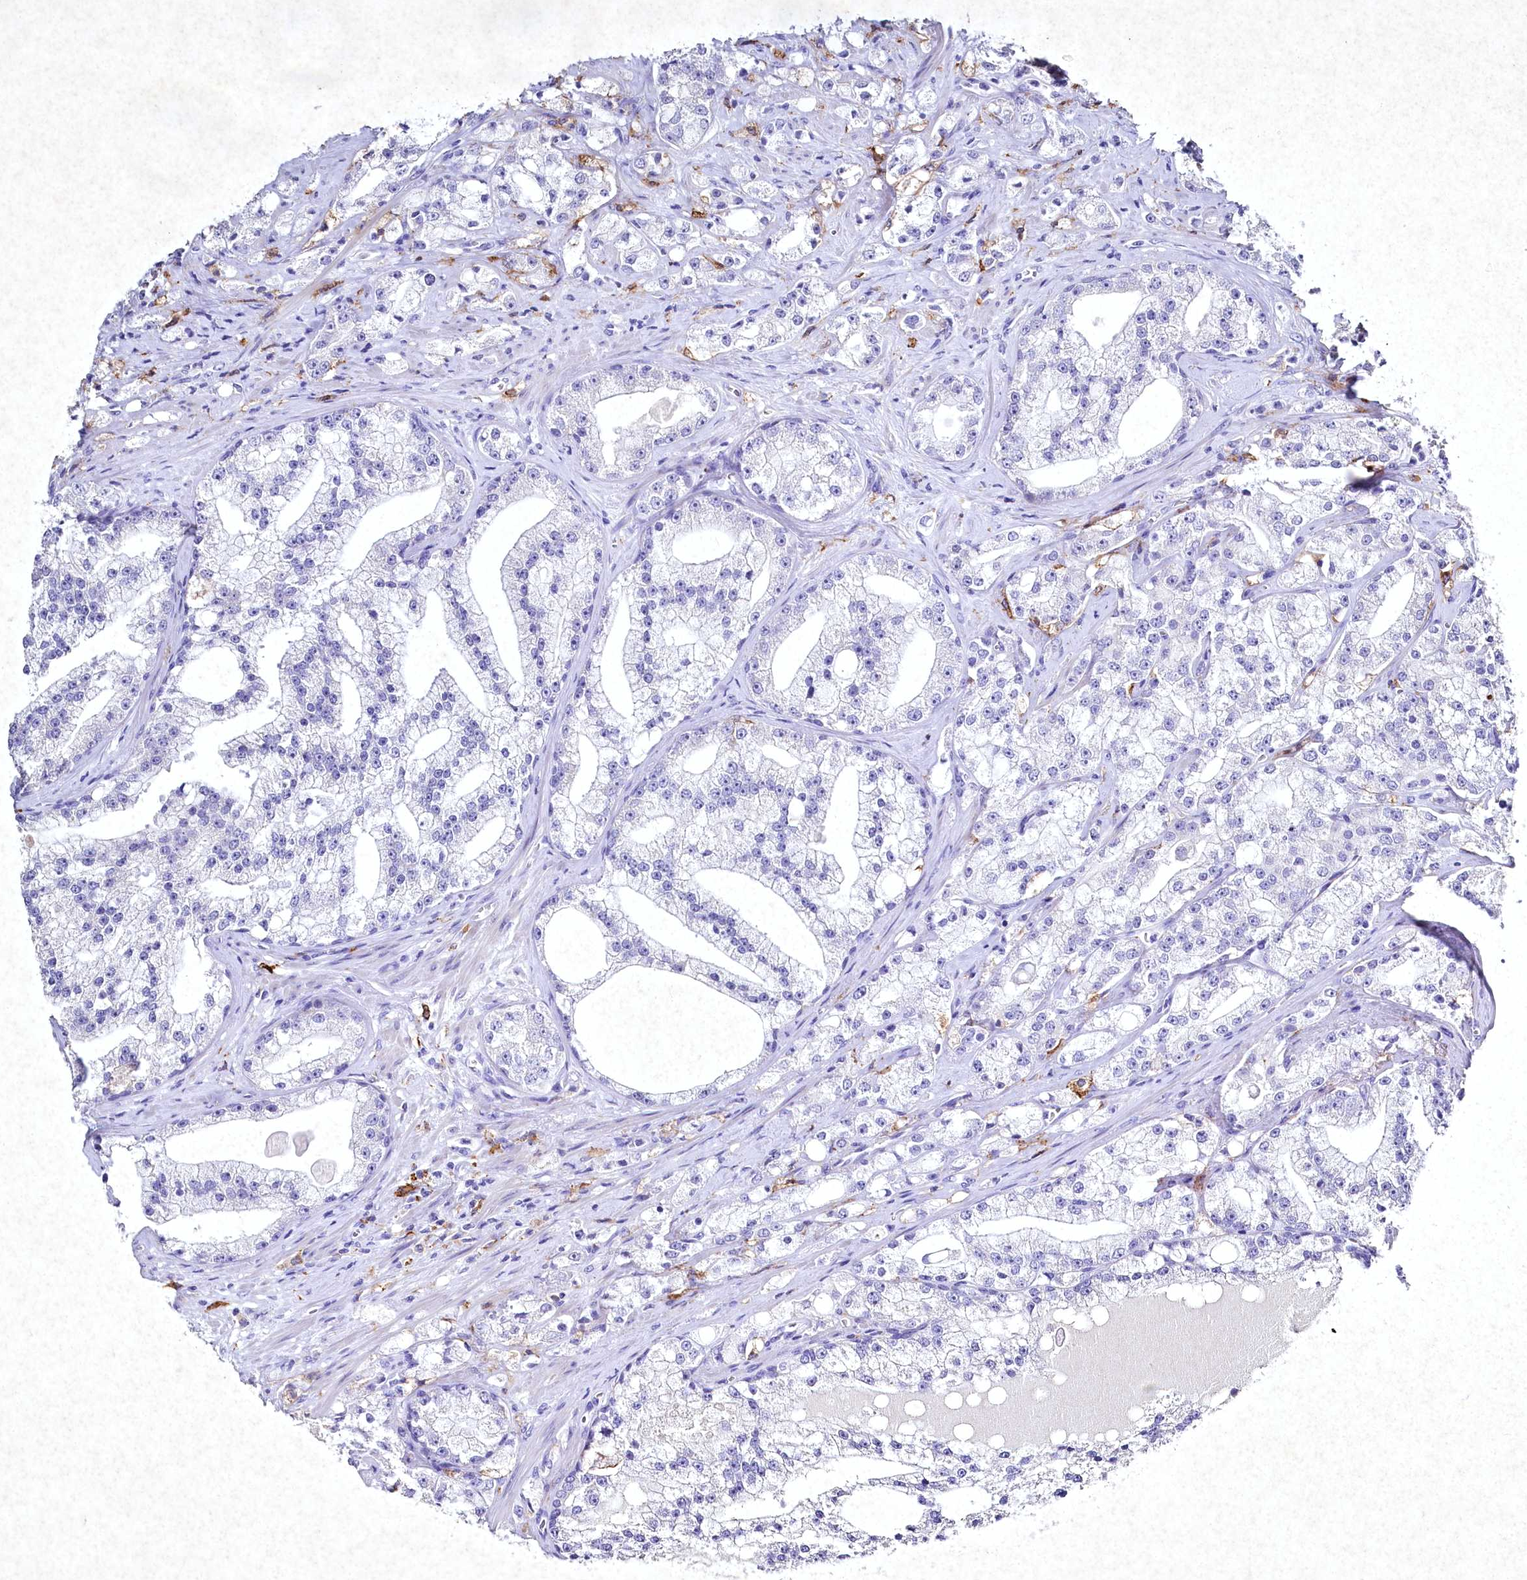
{"staining": {"intensity": "negative", "quantity": "none", "location": "none"}, "tissue": "prostate cancer", "cell_type": "Tumor cells", "image_type": "cancer", "snomed": [{"axis": "morphology", "description": "Adenocarcinoma, High grade"}, {"axis": "topography", "description": "Prostate"}], "caption": "Human prostate high-grade adenocarcinoma stained for a protein using IHC reveals no positivity in tumor cells.", "gene": "CLEC4M", "patient": {"sex": "male", "age": 64}}